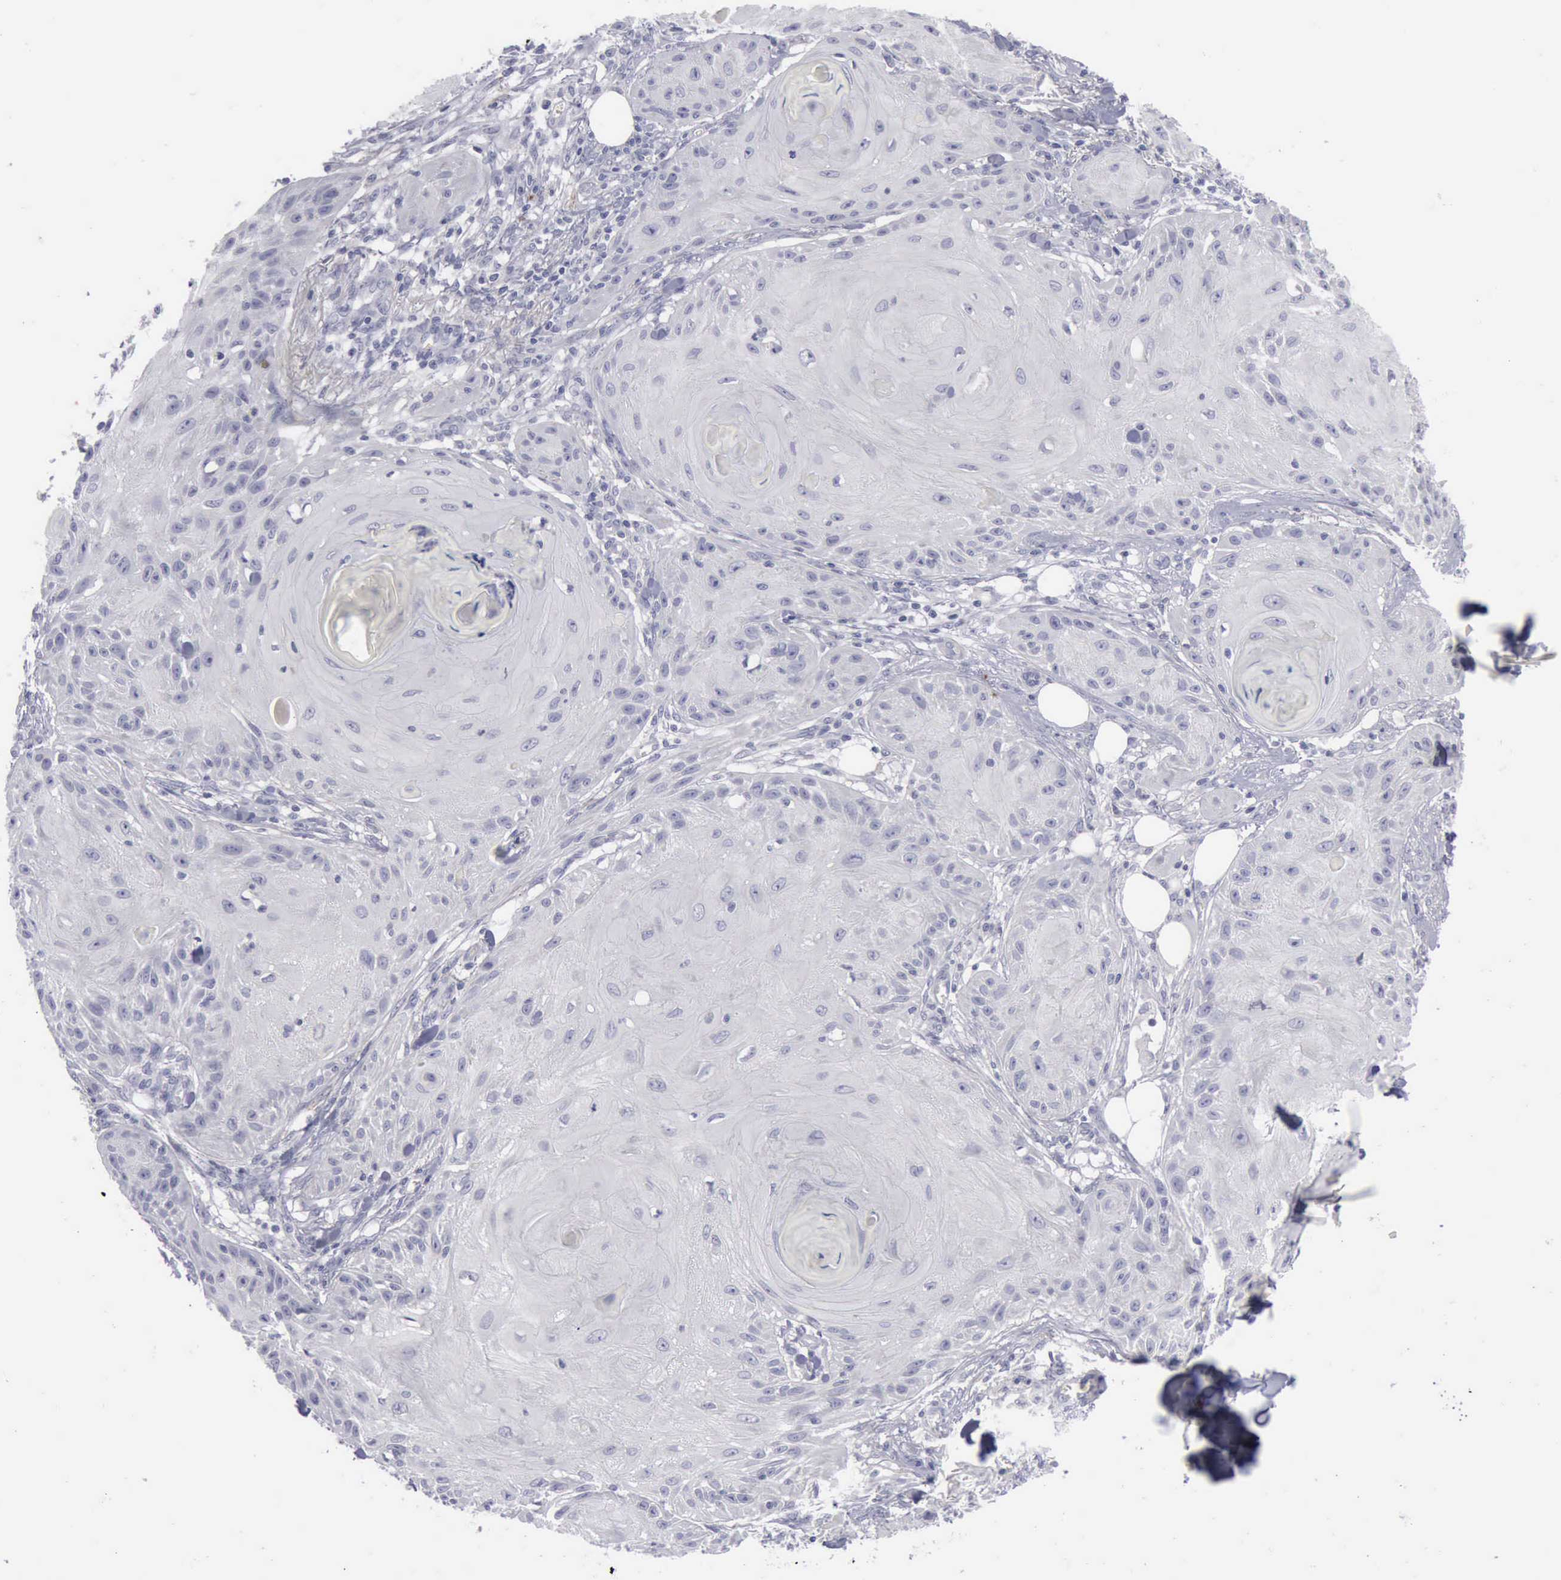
{"staining": {"intensity": "negative", "quantity": "none", "location": "none"}, "tissue": "skin cancer", "cell_type": "Tumor cells", "image_type": "cancer", "snomed": [{"axis": "morphology", "description": "Squamous cell carcinoma, NOS"}, {"axis": "topography", "description": "Skin"}], "caption": "The IHC photomicrograph has no significant expression in tumor cells of skin squamous cell carcinoma tissue.", "gene": "CDH2", "patient": {"sex": "female", "age": 88}}